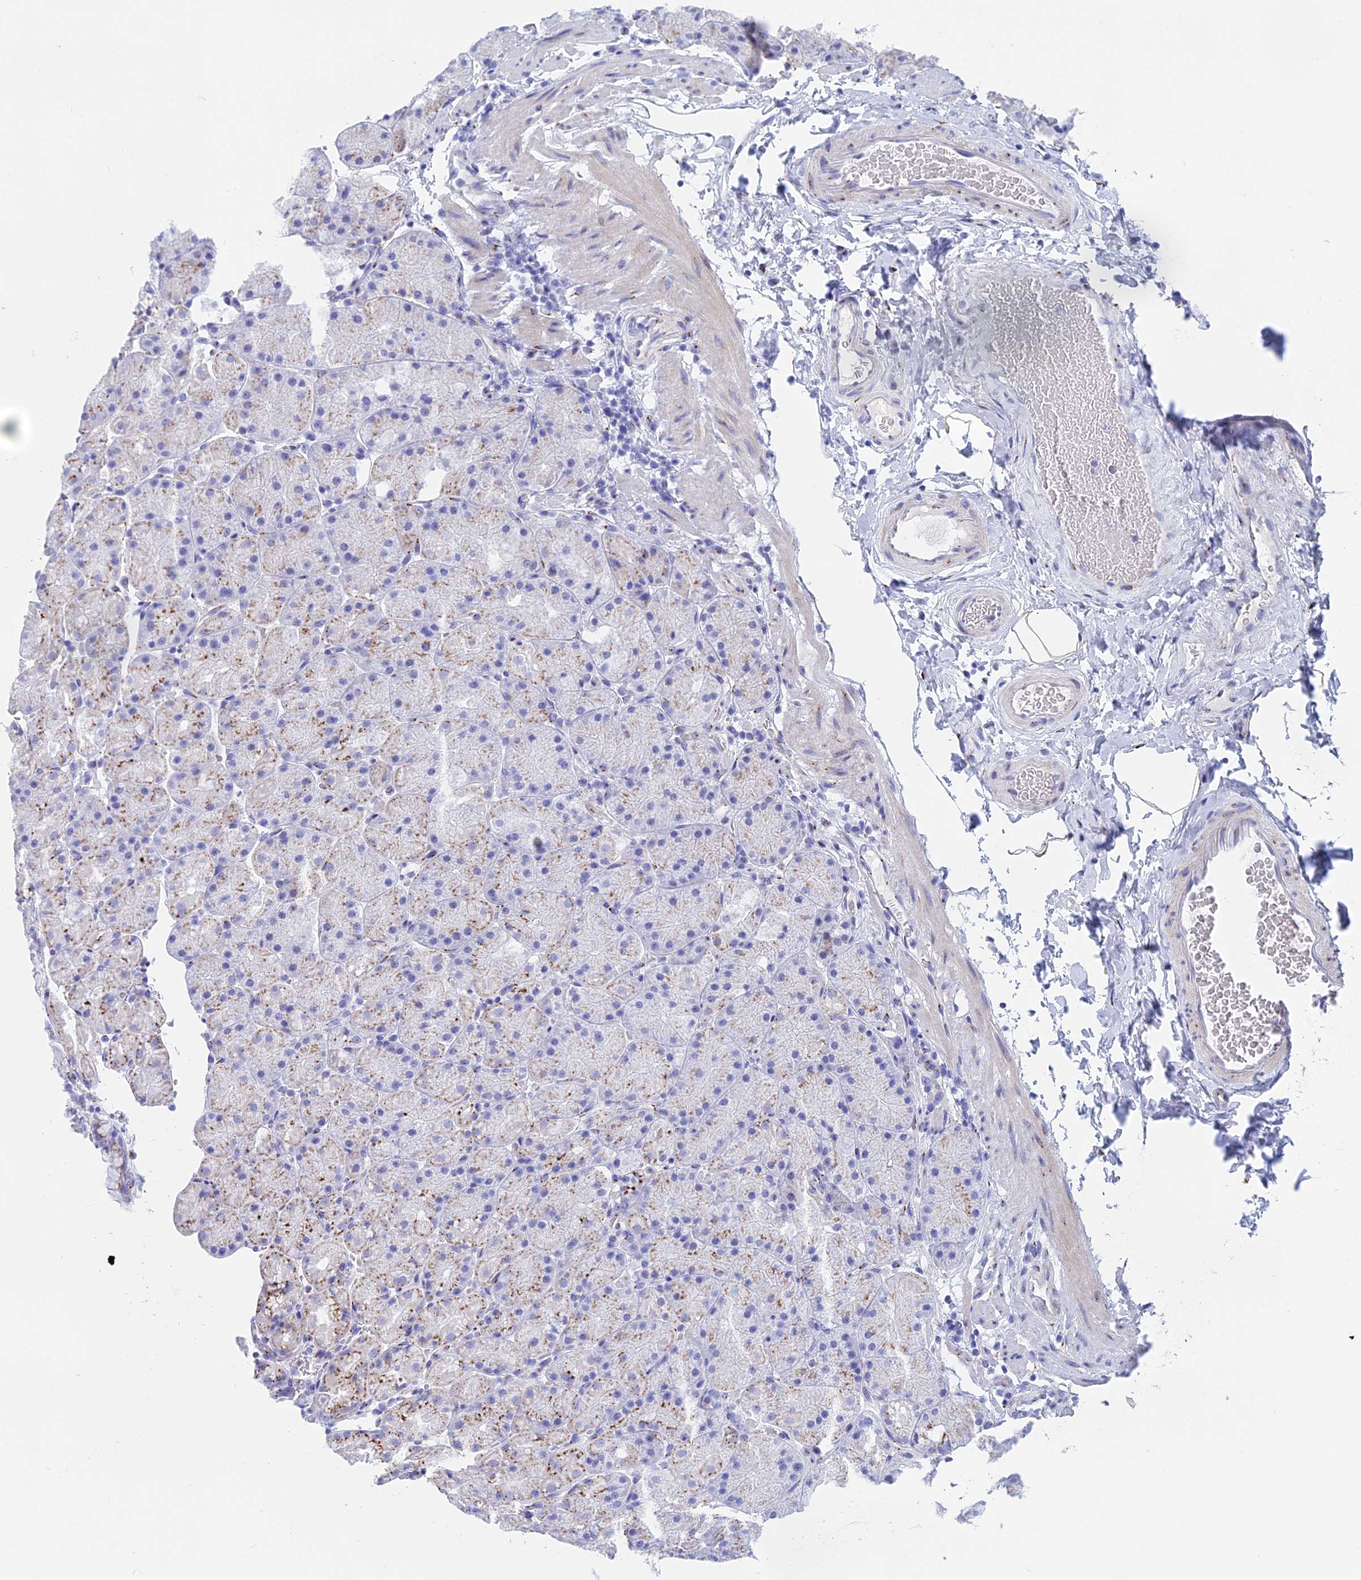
{"staining": {"intensity": "moderate", "quantity": "25%-75%", "location": "cytoplasmic/membranous"}, "tissue": "stomach", "cell_type": "Glandular cells", "image_type": "normal", "snomed": [{"axis": "morphology", "description": "Normal tissue, NOS"}, {"axis": "topography", "description": "Stomach, upper"}, {"axis": "topography", "description": "Stomach, lower"}], "caption": "An immunohistochemistry histopathology image of benign tissue is shown. Protein staining in brown shows moderate cytoplasmic/membranous positivity in stomach within glandular cells.", "gene": "ERICH4", "patient": {"sex": "male", "age": 67}}